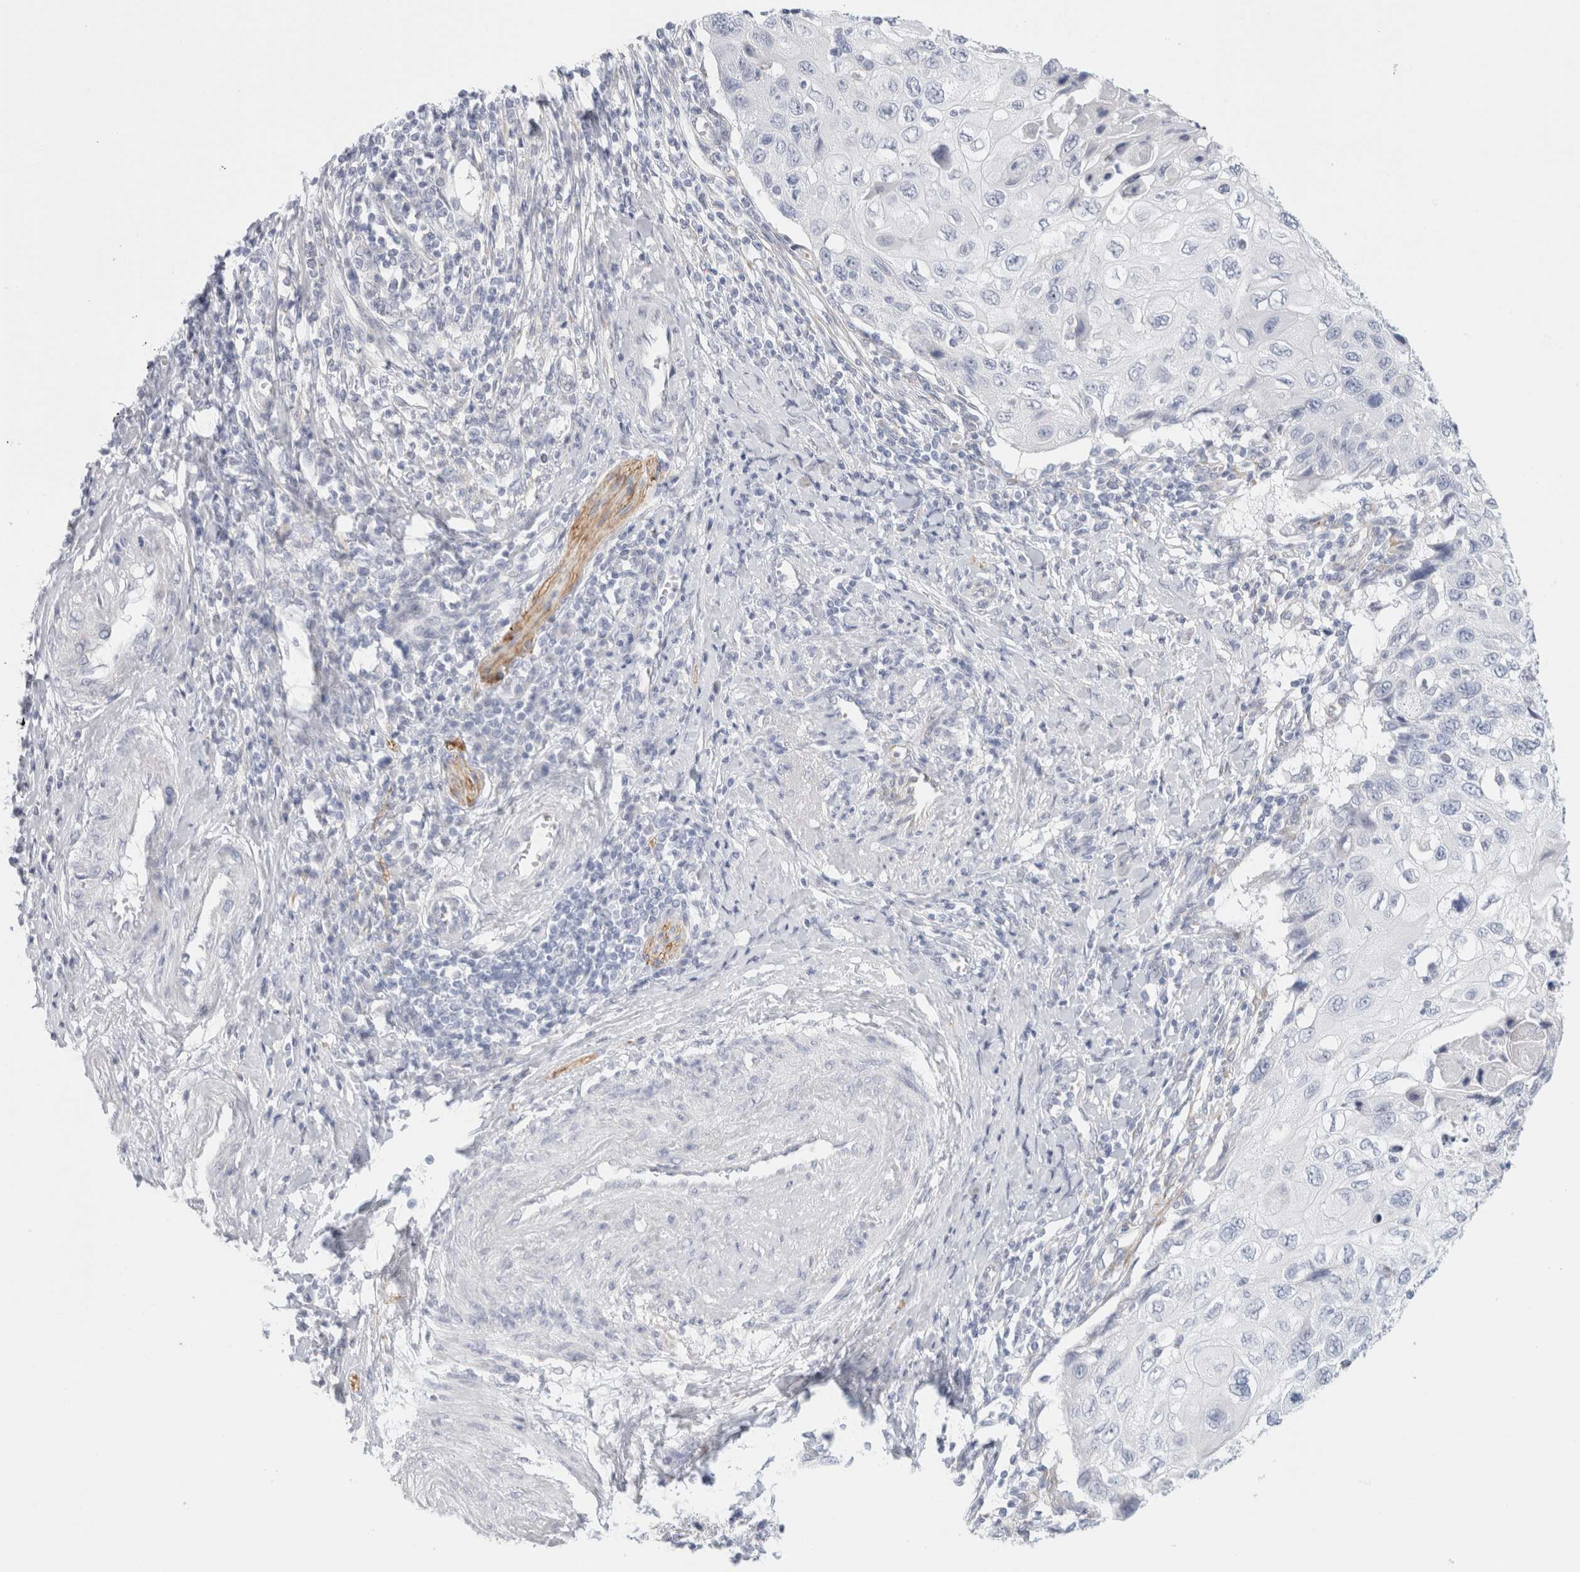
{"staining": {"intensity": "negative", "quantity": "none", "location": "none"}, "tissue": "cervical cancer", "cell_type": "Tumor cells", "image_type": "cancer", "snomed": [{"axis": "morphology", "description": "Squamous cell carcinoma, NOS"}, {"axis": "topography", "description": "Cervix"}], "caption": "Tumor cells show no significant protein positivity in squamous cell carcinoma (cervical). The staining is performed using DAB (3,3'-diaminobenzidine) brown chromogen with nuclei counter-stained in using hematoxylin.", "gene": "RTN4", "patient": {"sex": "female", "age": 70}}